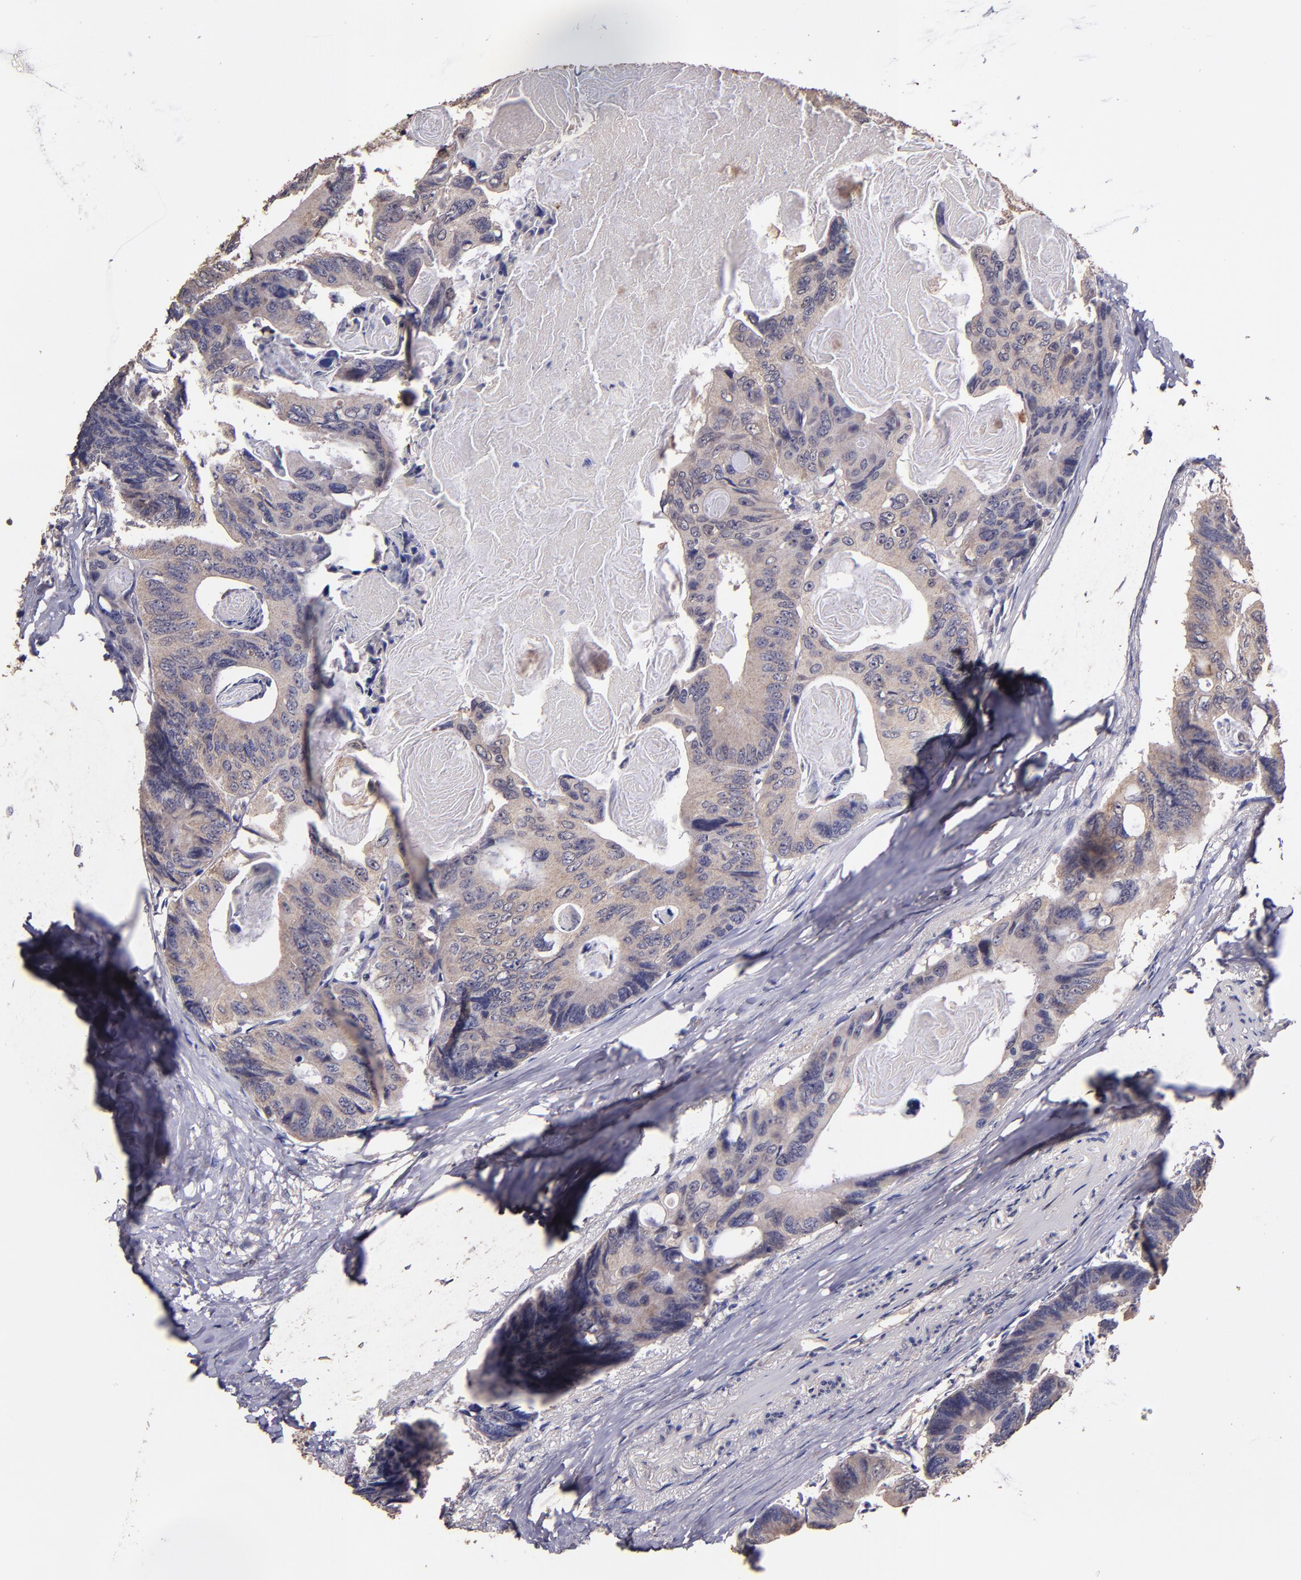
{"staining": {"intensity": "weak", "quantity": ">75%", "location": "cytoplasmic/membranous"}, "tissue": "colorectal cancer", "cell_type": "Tumor cells", "image_type": "cancer", "snomed": [{"axis": "morphology", "description": "Adenocarcinoma, NOS"}, {"axis": "topography", "description": "Colon"}], "caption": "The immunohistochemical stain labels weak cytoplasmic/membranous staining in tumor cells of colorectal adenocarcinoma tissue.", "gene": "HECTD1", "patient": {"sex": "female", "age": 55}}